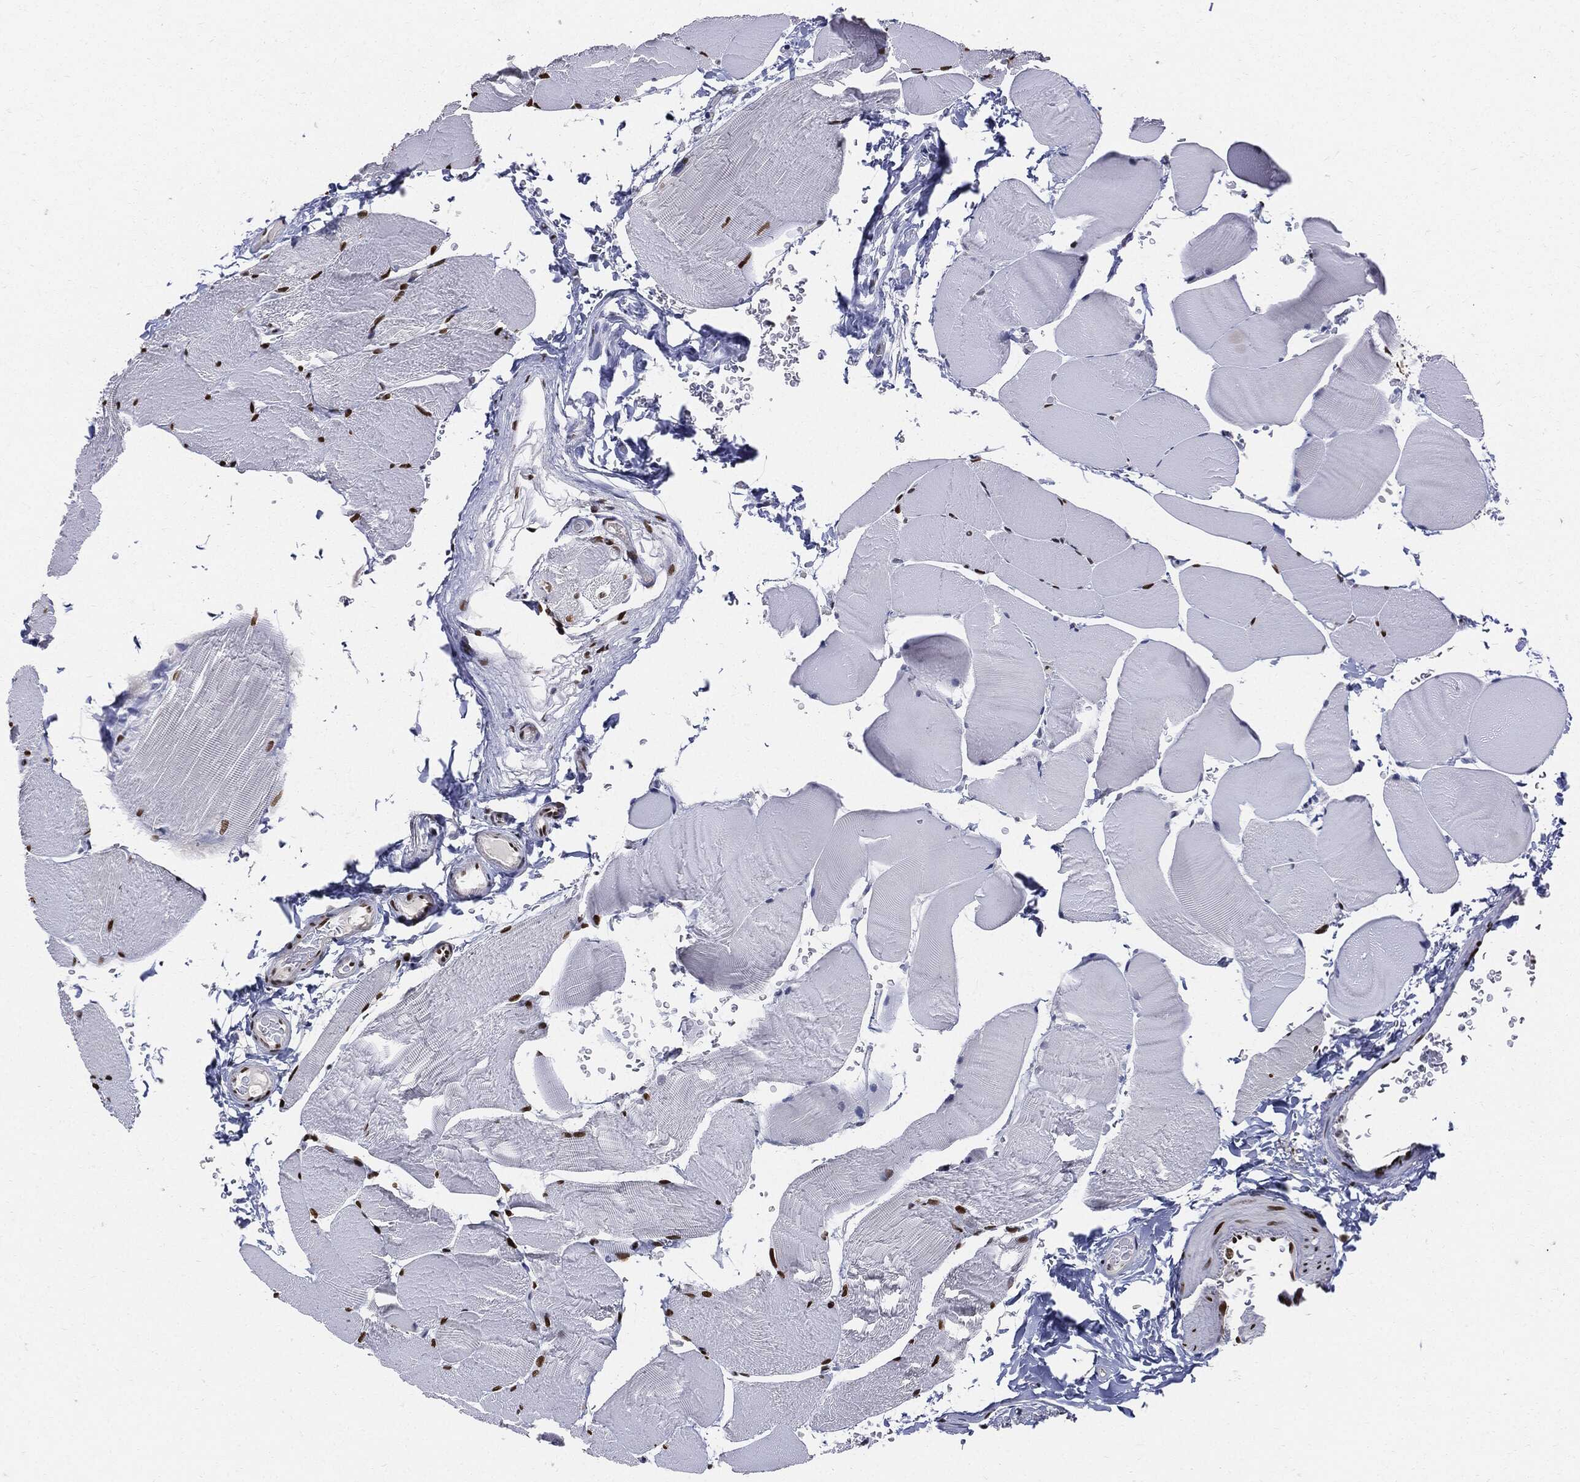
{"staining": {"intensity": "strong", "quantity": ">75%", "location": "nuclear"}, "tissue": "skeletal muscle", "cell_type": "Myocytes", "image_type": "normal", "snomed": [{"axis": "morphology", "description": "Normal tissue, NOS"}, {"axis": "topography", "description": "Skeletal muscle"}], "caption": "A histopathology image of skeletal muscle stained for a protein exhibits strong nuclear brown staining in myocytes.", "gene": "PCNA", "patient": {"sex": "female", "age": 37}}